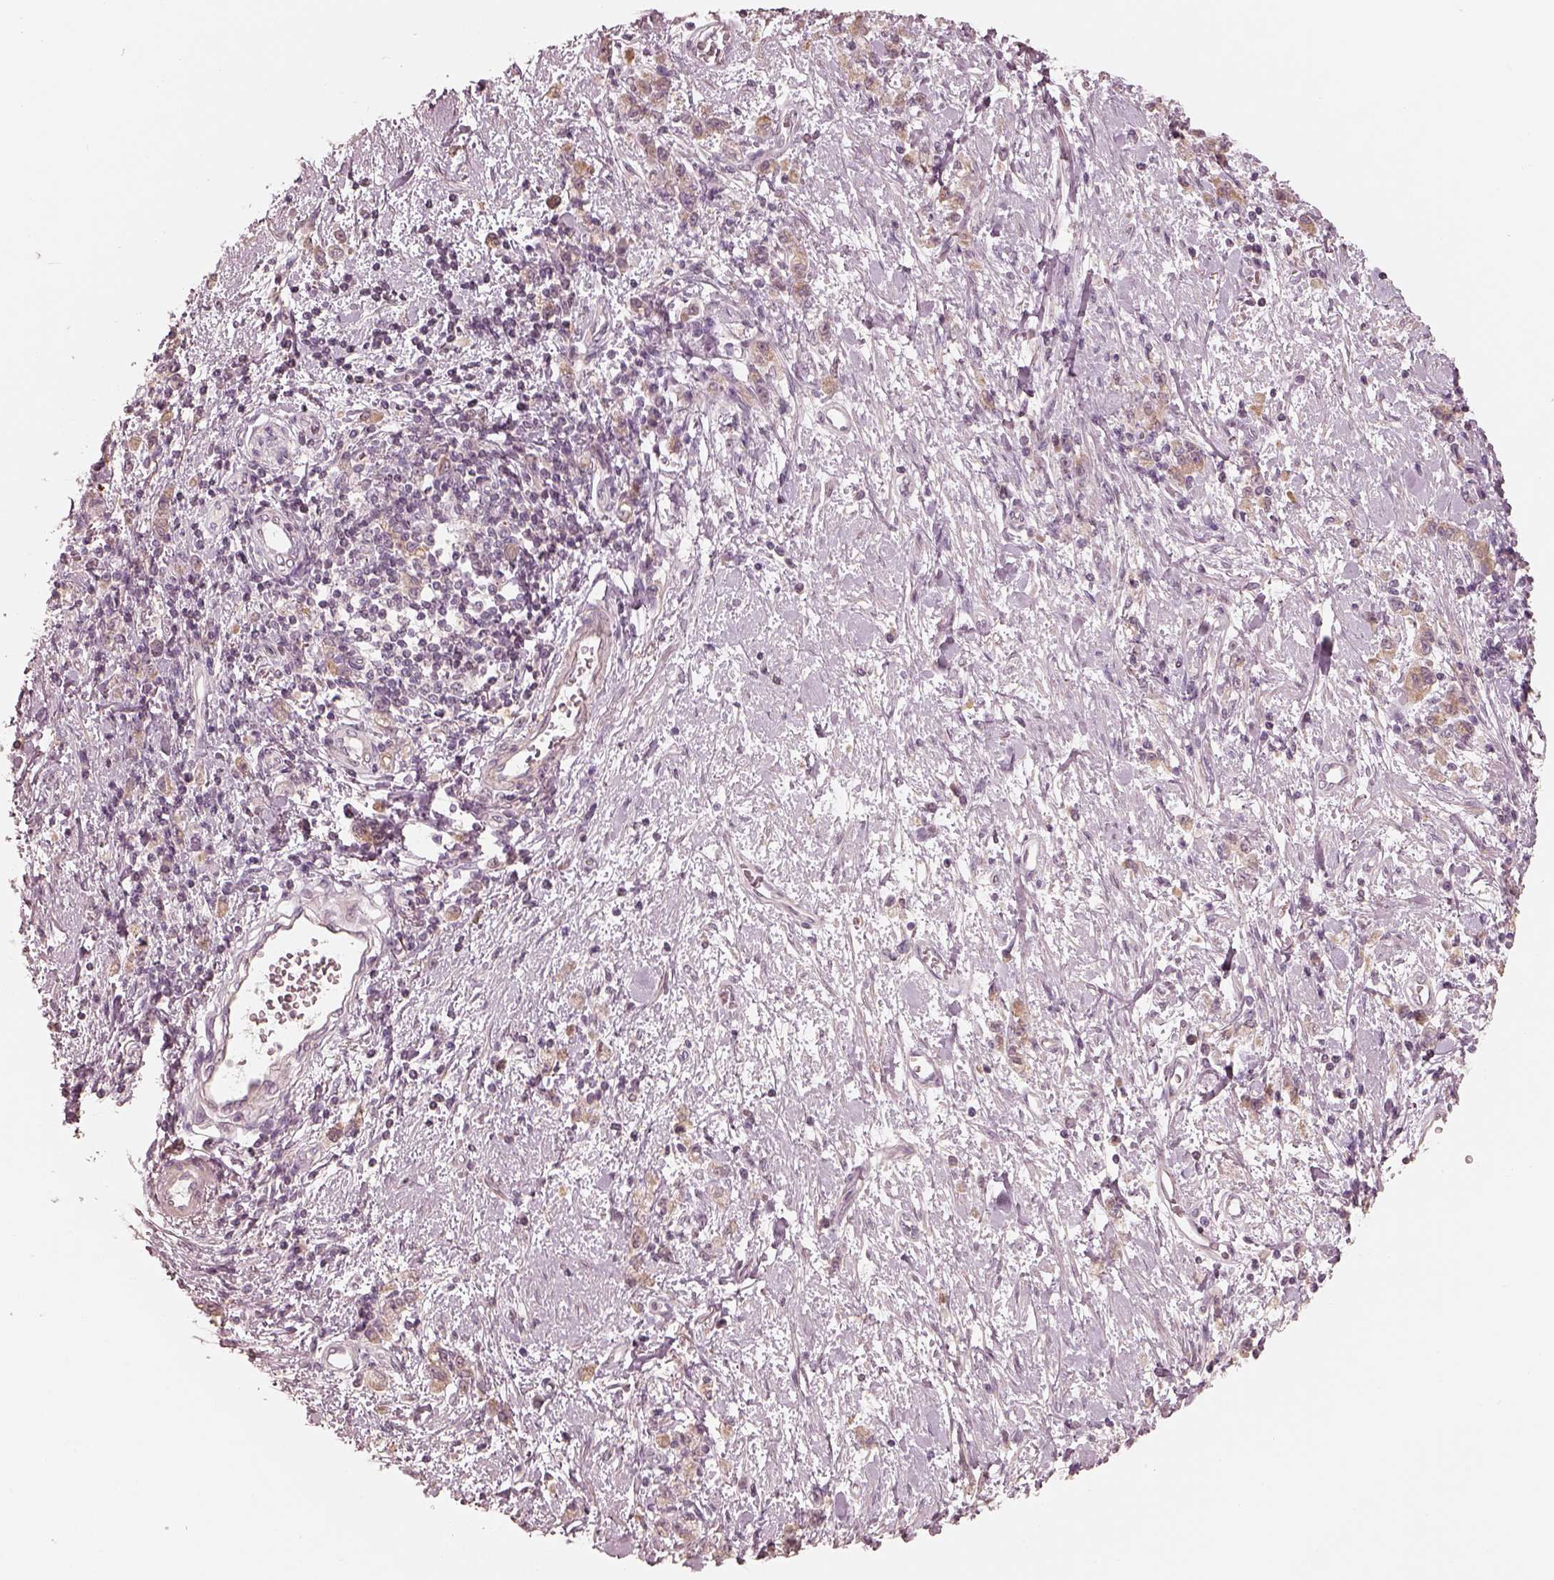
{"staining": {"intensity": "weak", "quantity": "25%-75%", "location": "cytoplasmic/membranous"}, "tissue": "stomach cancer", "cell_type": "Tumor cells", "image_type": "cancer", "snomed": [{"axis": "morphology", "description": "Adenocarcinoma, NOS"}, {"axis": "topography", "description": "Stomach"}], "caption": "The photomicrograph shows staining of adenocarcinoma (stomach), revealing weak cytoplasmic/membranous protein expression (brown color) within tumor cells.", "gene": "SLC25A46", "patient": {"sex": "male", "age": 77}}